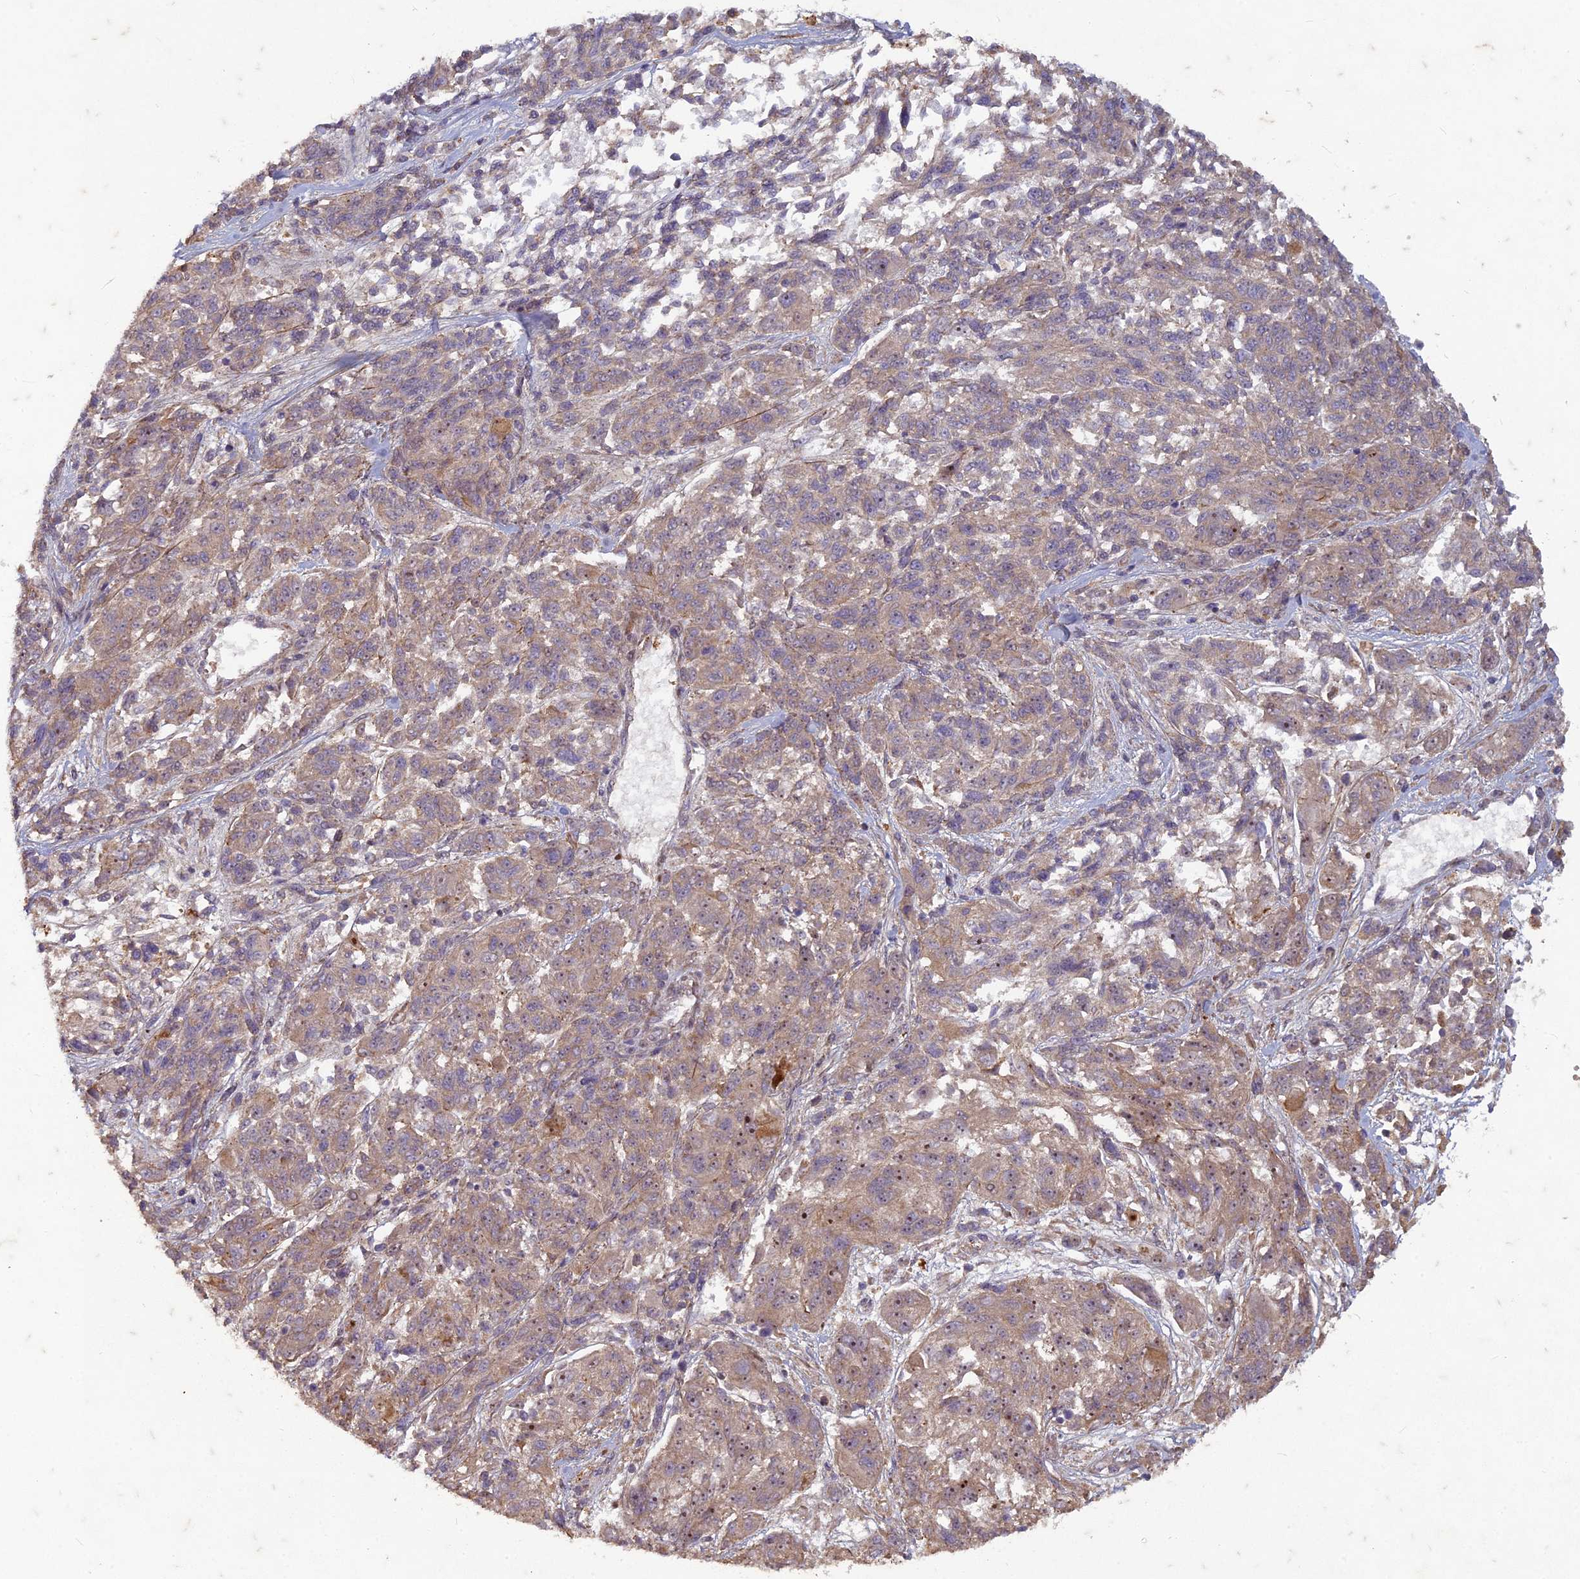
{"staining": {"intensity": "weak", "quantity": ">75%", "location": "cytoplasmic/membranous"}, "tissue": "melanoma", "cell_type": "Tumor cells", "image_type": "cancer", "snomed": [{"axis": "morphology", "description": "Malignant melanoma, NOS"}, {"axis": "topography", "description": "Skin"}], "caption": "A brown stain highlights weak cytoplasmic/membranous expression of a protein in human malignant melanoma tumor cells. The staining is performed using DAB (3,3'-diaminobenzidine) brown chromogen to label protein expression. The nuclei are counter-stained blue using hematoxylin.", "gene": "TCF25", "patient": {"sex": "male", "age": 53}}